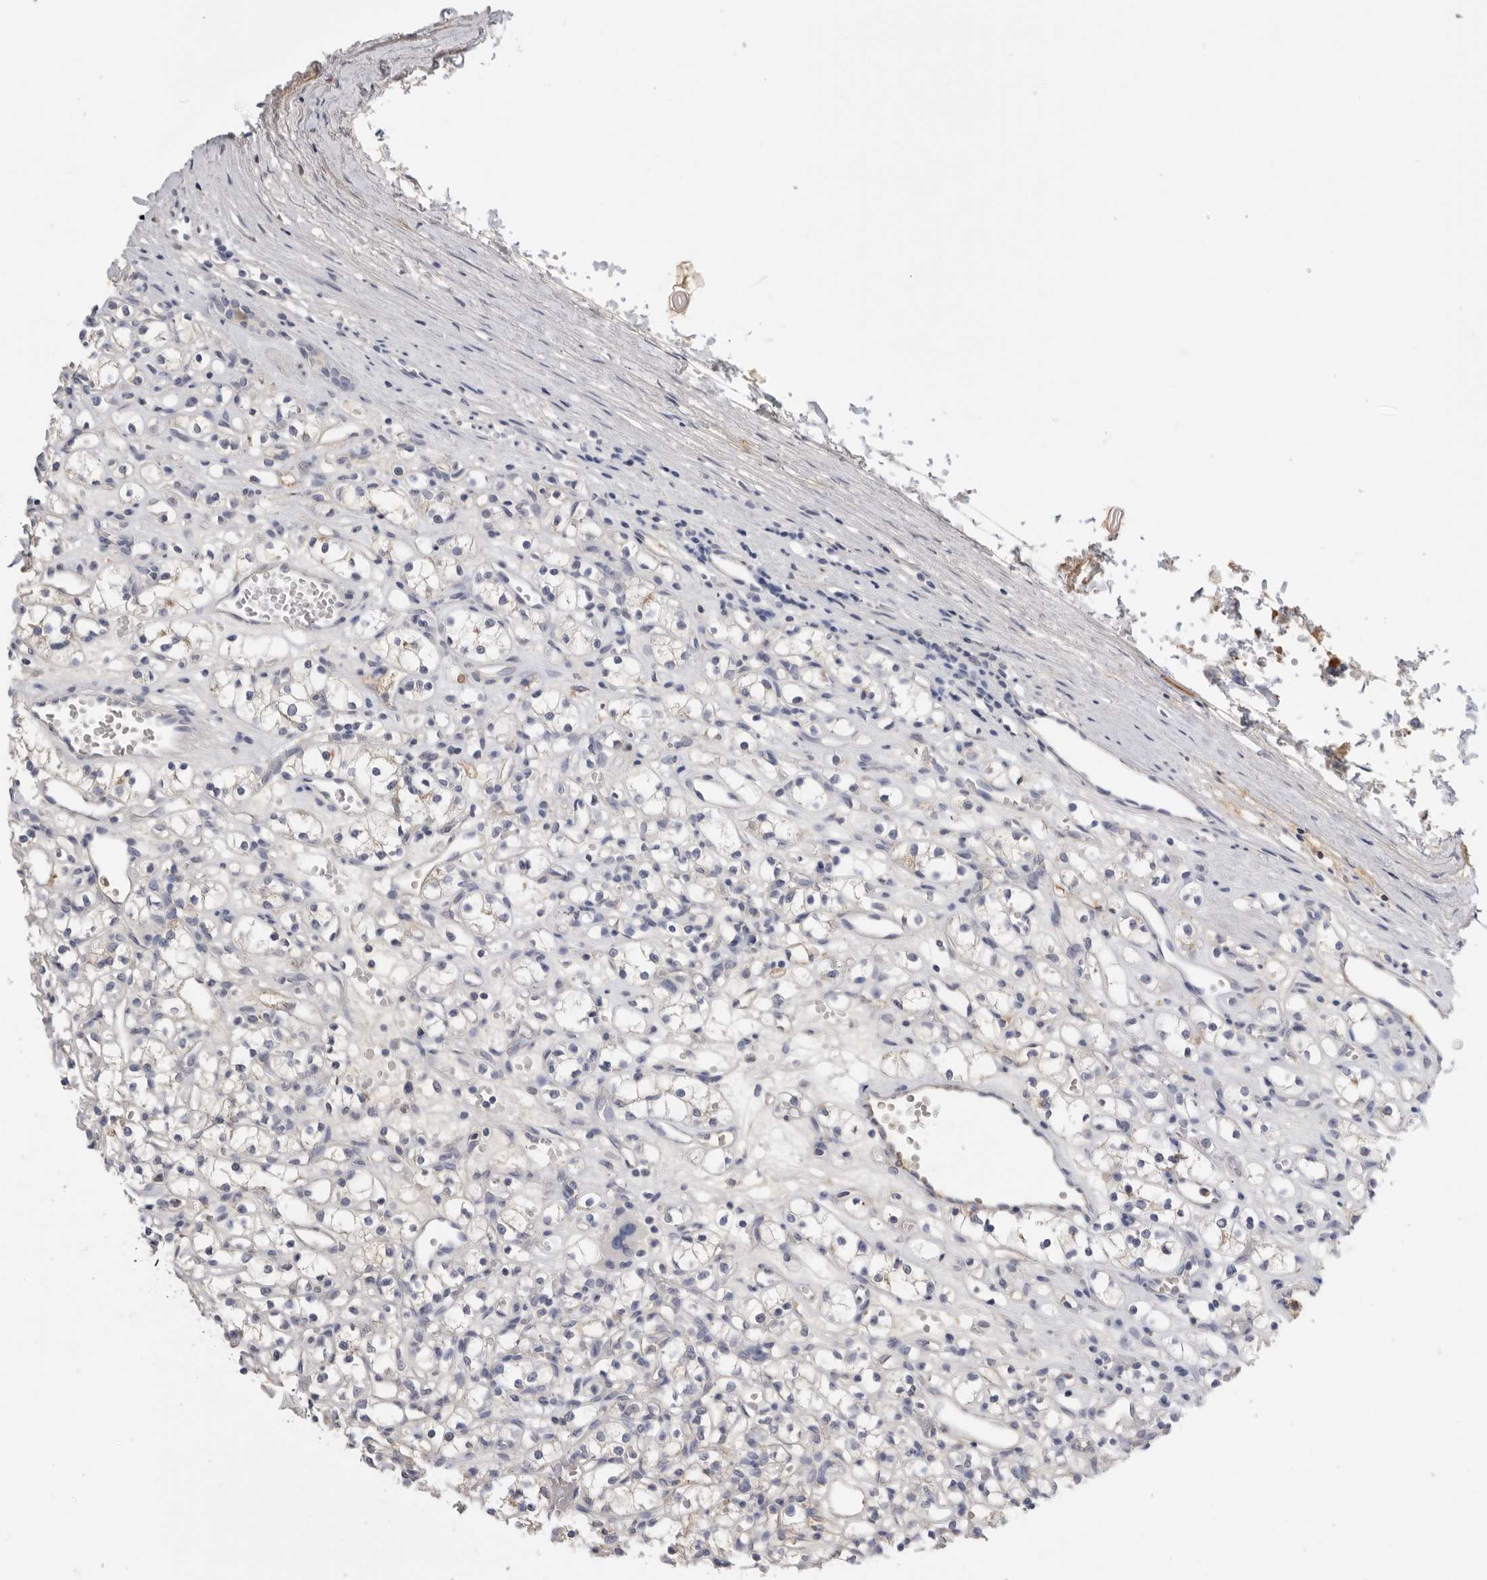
{"staining": {"intensity": "negative", "quantity": "none", "location": "none"}, "tissue": "renal cancer", "cell_type": "Tumor cells", "image_type": "cancer", "snomed": [{"axis": "morphology", "description": "Adenocarcinoma, NOS"}, {"axis": "topography", "description": "Kidney"}], "caption": "The immunohistochemistry image has no significant positivity in tumor cells of renal adenocarcinoma tissue. (DAB (3,3'-diaminobenzidine) IHC visualized using brightfield microscopy, high magnification).", "gene": "APOA2", "patient": {"sex": "female", "age": 59}}